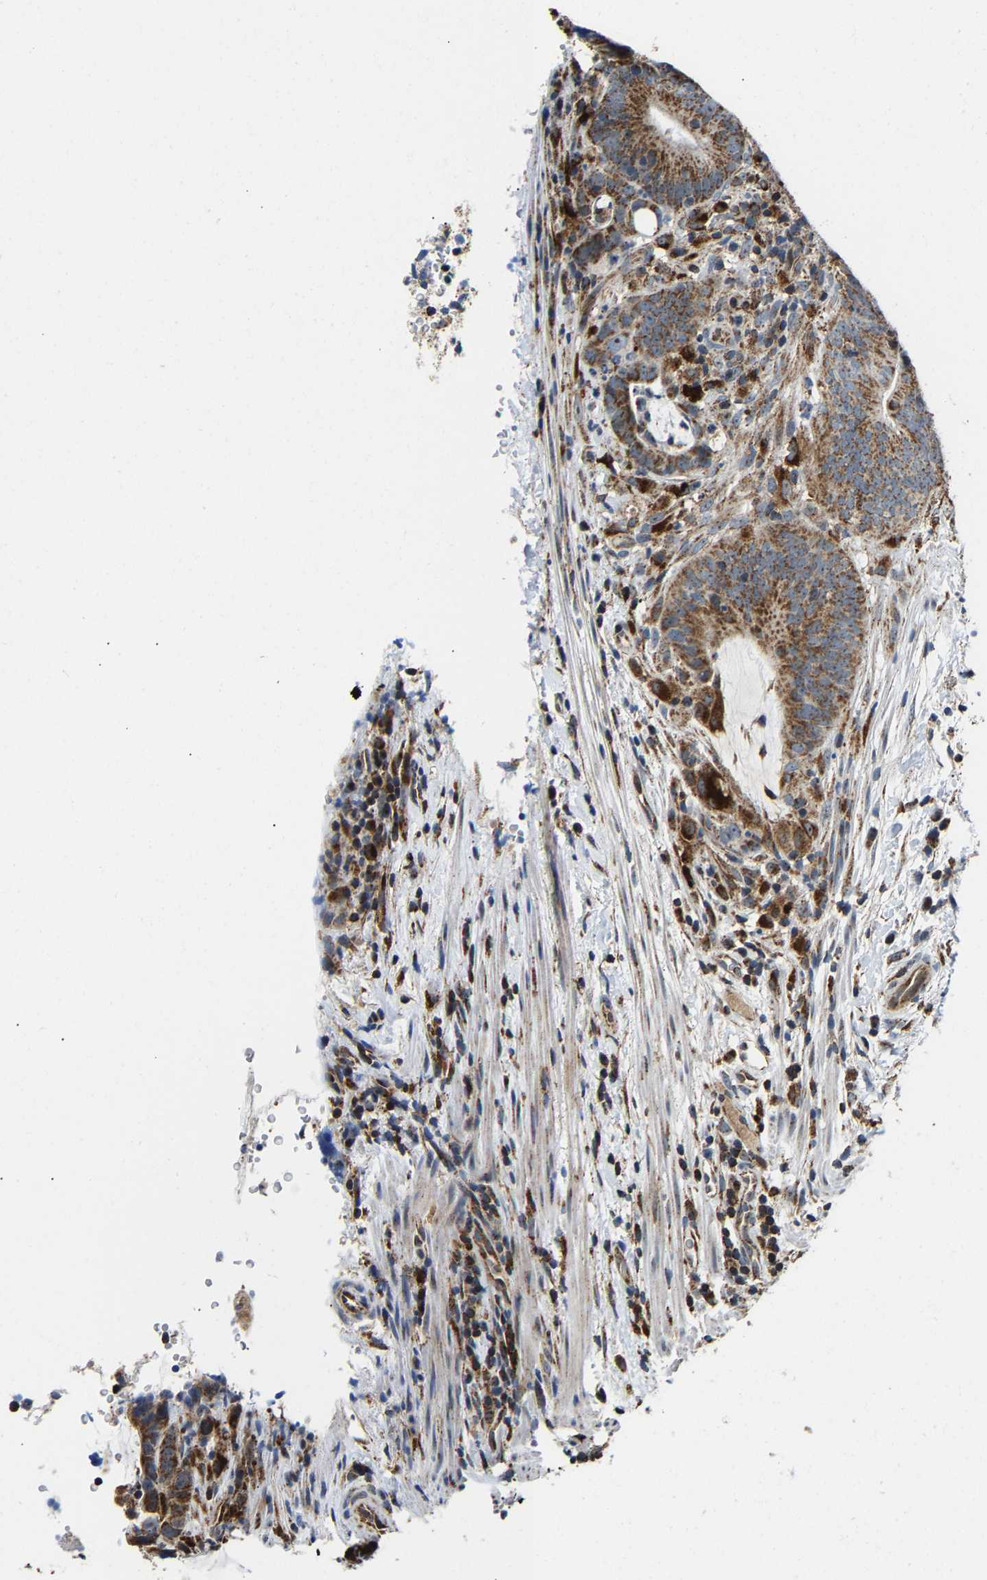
{"staining": {"intensity": "moderate", "quantity": ">75%", "location": "cytoplasmic/membranous"}, "tissue": "colorectal cancer", "cell_type": "Tumor cells", "image_type": "cancer", "snomed": [{"axis": "morphology", "description": "Adenocarcinoma, NOS"}, {"axis": "topography", "description": "Colon"}], "caption": "A high-resolution micrograph shows immunohistochemistry staining of colorectal cancer (adenocarcinoma), which exhibits moderate cytoplasmic/membranous expression in approximately >75% of tumor cells.", "gene": "GIMAP7", "patient": {"sex": "female", "age": 66}}